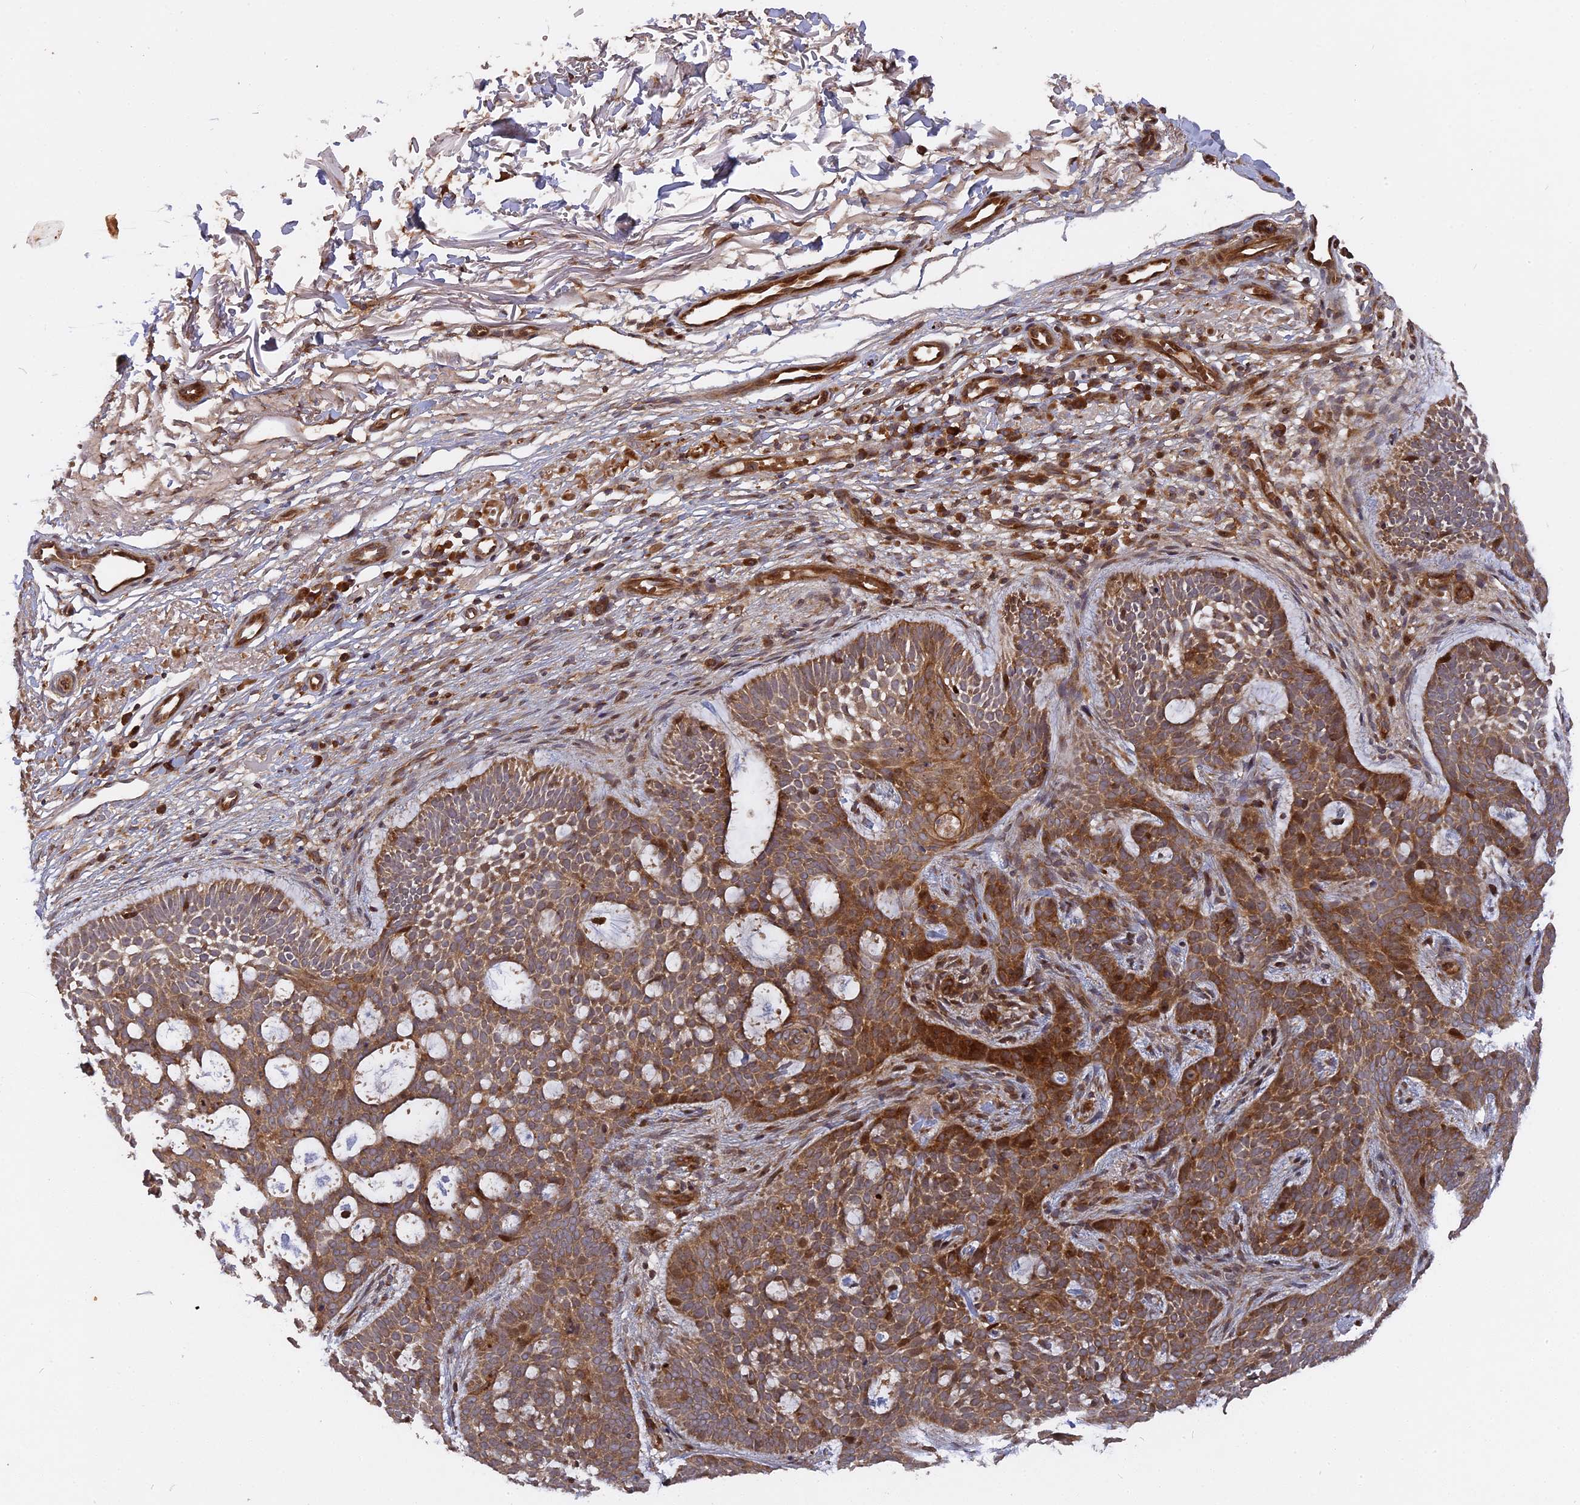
{"staining": {"intensity": "moderate", "quantity": ">75%", "location": "cytoplasmic/membranous"}, "tissue": "skin cancer", "cell_type": "Tumor cells", "image_type": "cancer", "snomed": [{"axis": "morphology", "description": "Basal cell carcinoma"}, {"axis": "topography", "description": "Skin"}], "caption": "Tumor cells reveal medium levels of moderate cytoplasmic/membranous staining in about >75% of cells in human skin cancer (basal cell carcinoma).", "gene": "TMUB2", "patient": {"sex": "male", "age": 85}}